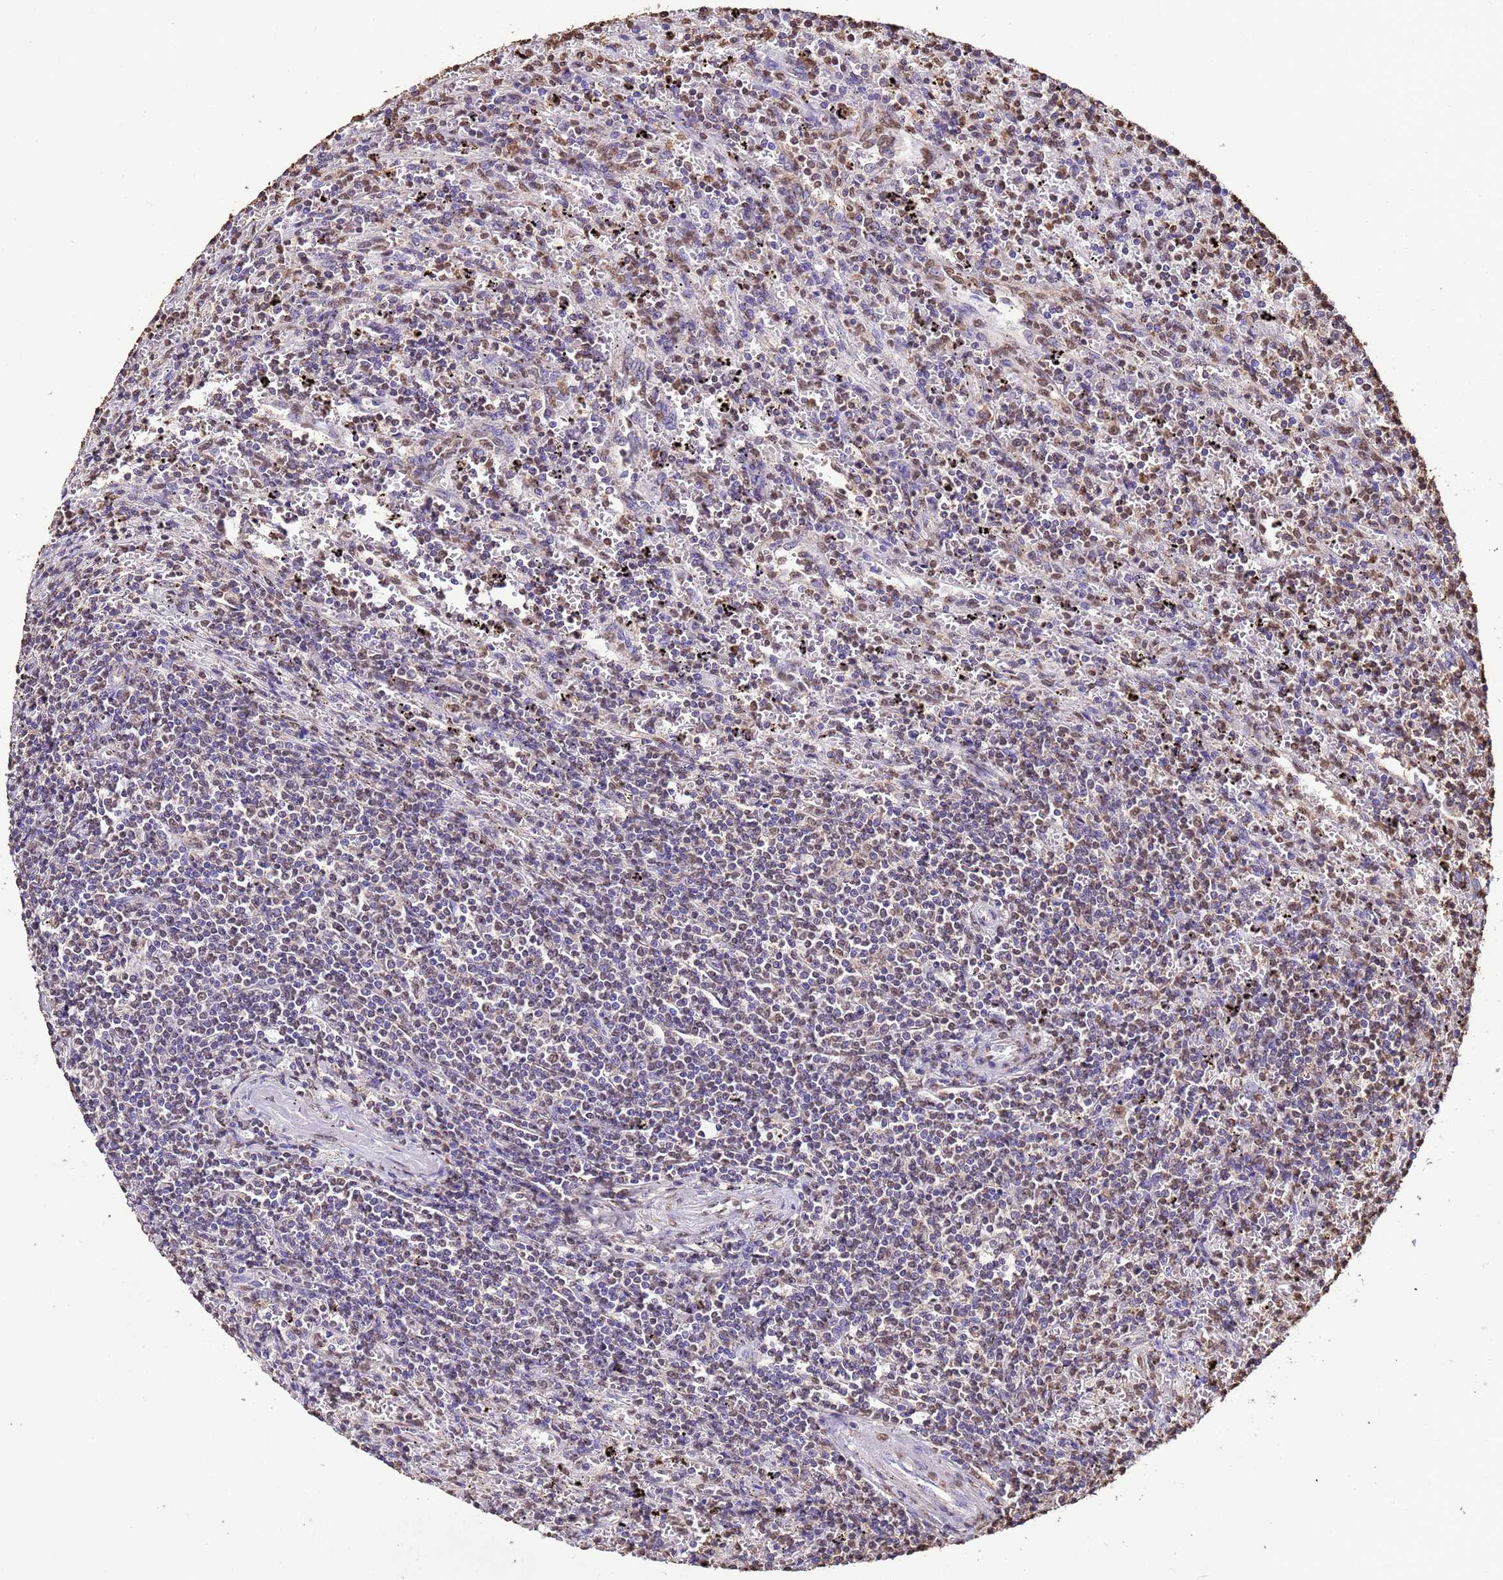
{"staining": {"intensity": "weak", "quantity": "<25%", "location": "nuclear"}, "tissue": "lymphoma", "cell_type": "Tumor cells", "image_type": "cancer", "snomed": [{"axis": "morphology", "description": "Malignant lymphoma, non-Hodgkin's type, Low grade"}, {"axis": "topography", "description": "Spleen"}], "caption": "A micrograph of human malignant lymphoma, non-Hodgkin's type (low-grade) is negative for staining in tumor cells. (Brightfield microscopy of DAB IHC at high magnification).", "gene": "TRIP6", "patient": {"sex": "male", "age": 76}}